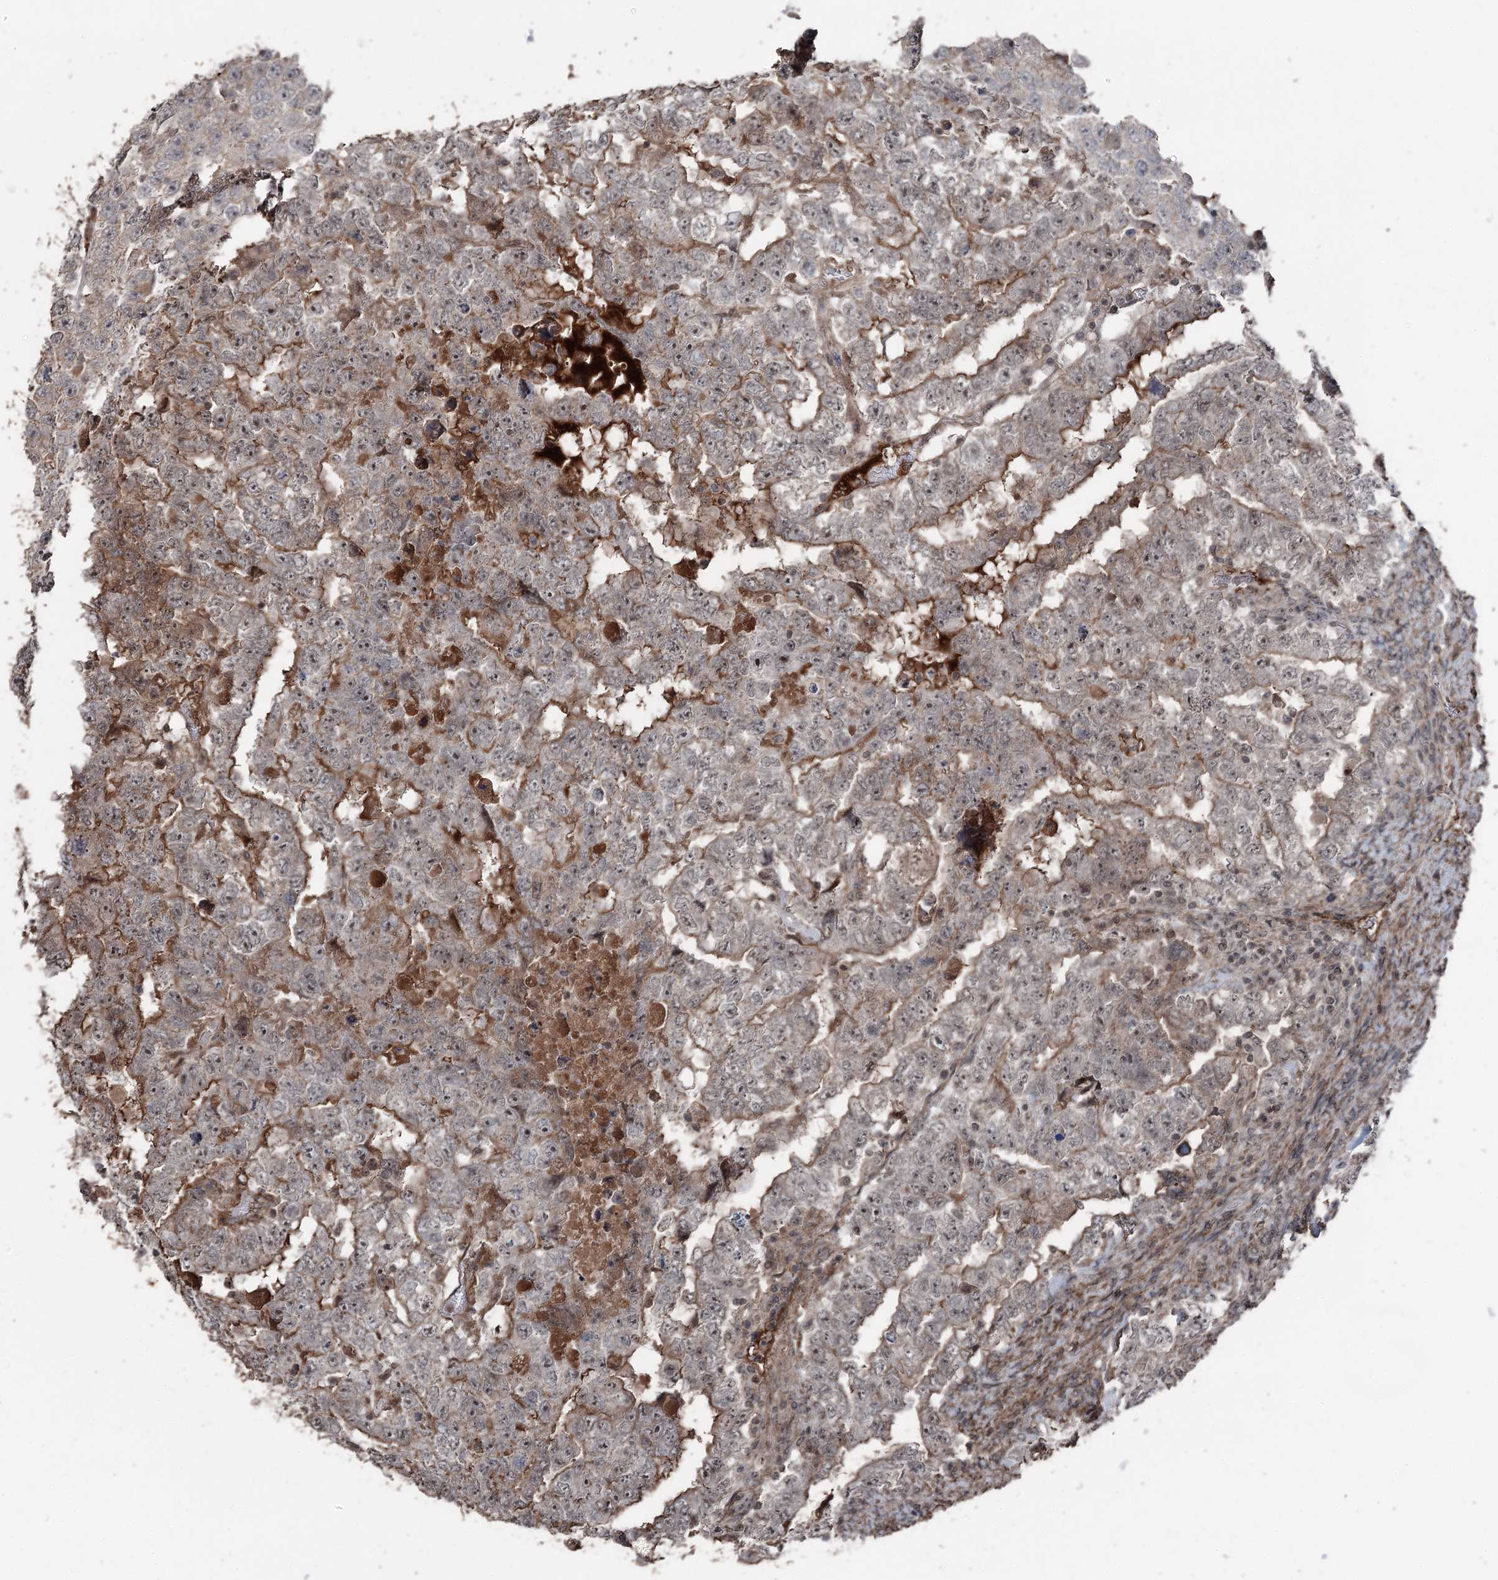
{"staining": {"intensity": "moderate", "quantity": "25%-75%", "location": "cytoplasmic/membranous"}, "tissue": "testis cancer", "cell_type": "Tumor cells", "image_type": "cancer", "snomed": [{"axis": "morphology", "description": "Carcinoma, Embryonal, NOS"}, {"axis": "topography", "description": "Testis"}], "caption": "IHC (DAB) staining of human testis cancer (embryonal carcinoma) displays moderate cytoplasmic/membranous protein staining in about 25%-75% of tumor cells.", "gene": "CCDC82", "patient": {"sex": "male", "age": 36}}